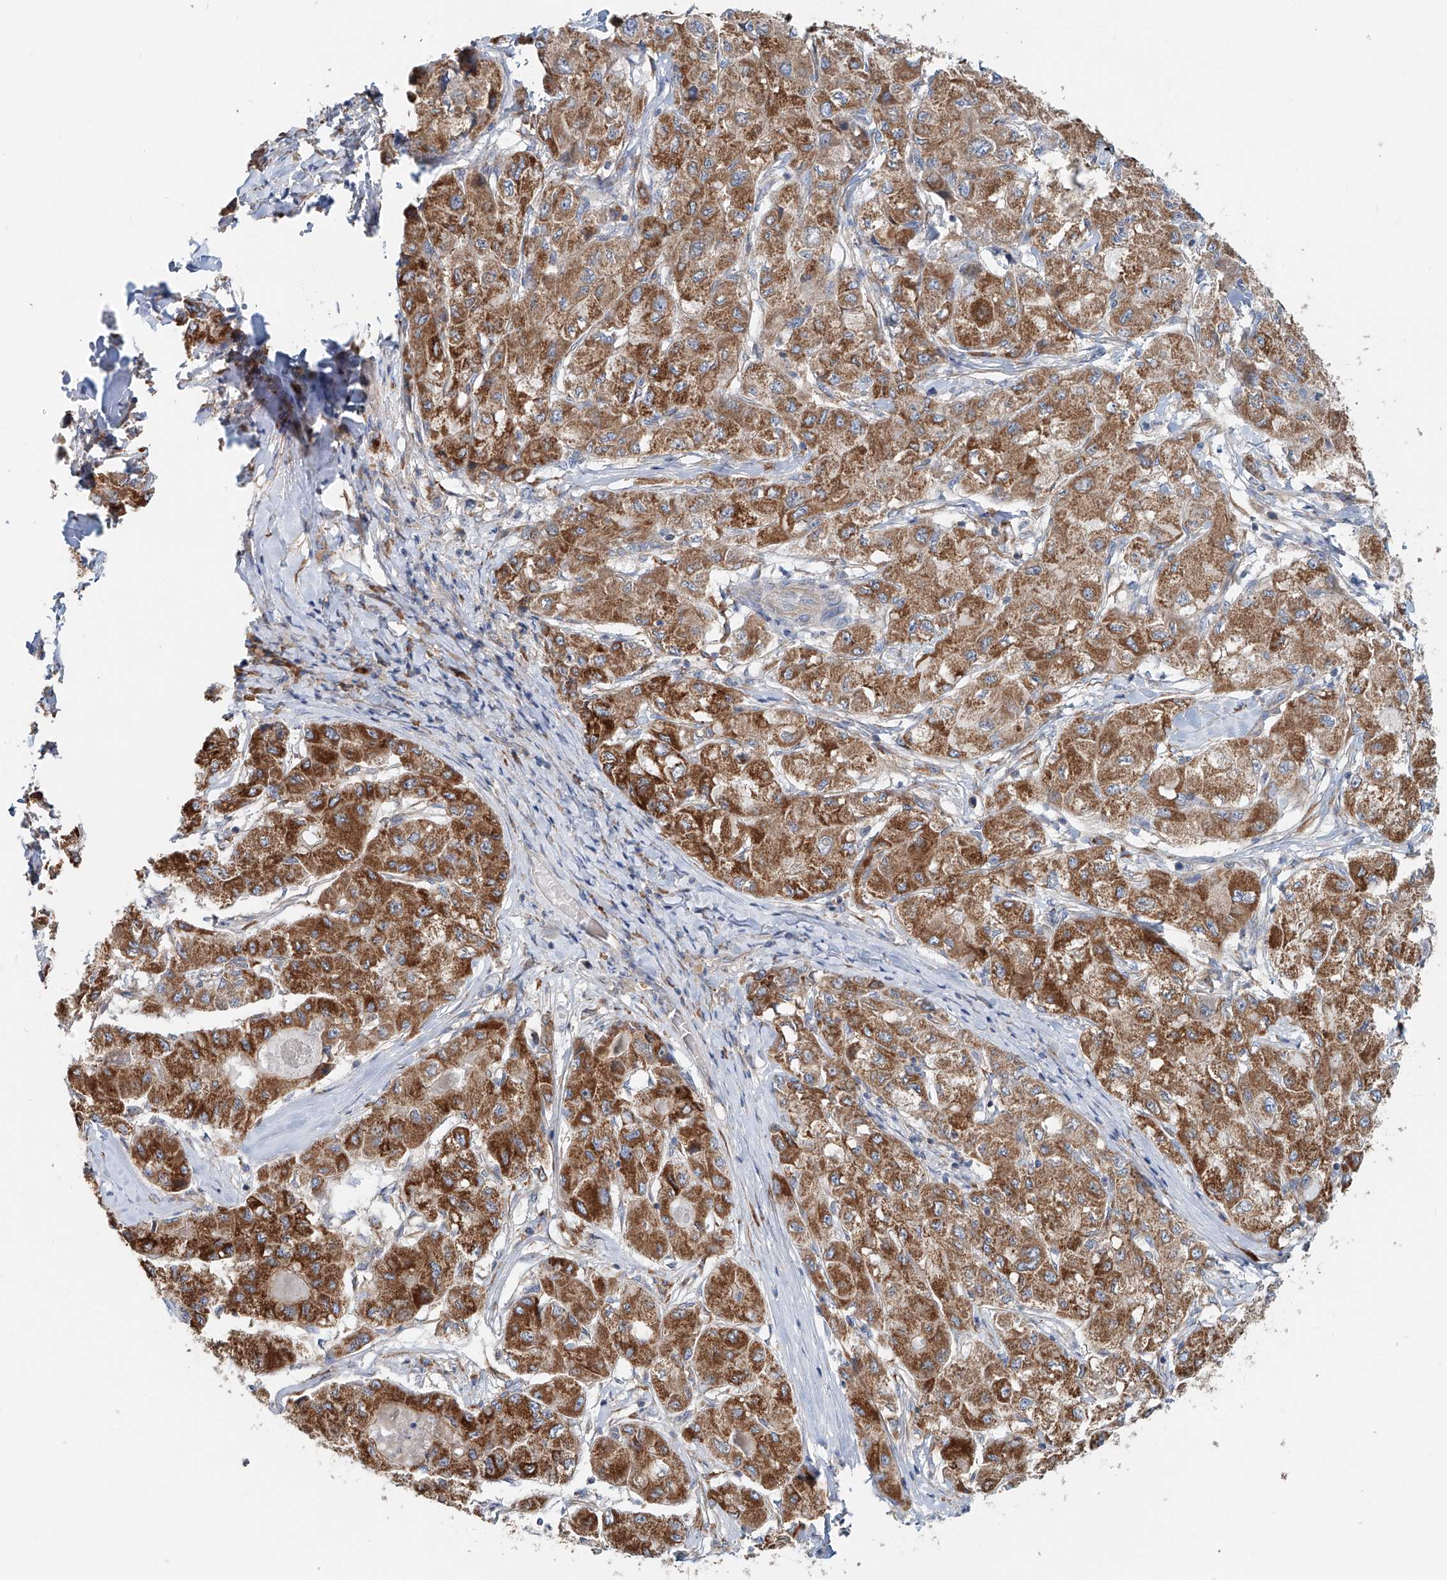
{"staining": {"intensity": "moderate", "quantity": ">75%", "location": "cytoplasmic/membranous"}, "tissue": "liver cancer", "cell_type": "Tumor cells", "image_type": "cancer", "snomed": [{"axis": "morphology", "description": "Carcinoma, Hepatocellular, NOS"}, {"axis": "topography", "description": "Liver"}], "caption": "Tumor cells reveal medium levels of moderate cytoplasmic/membranous expression in about >75% of cells in human liver cancer (hepatocellular carcinoma).", "gene": "SNAP29", "patient": {"sex": "male", "age": 80}}